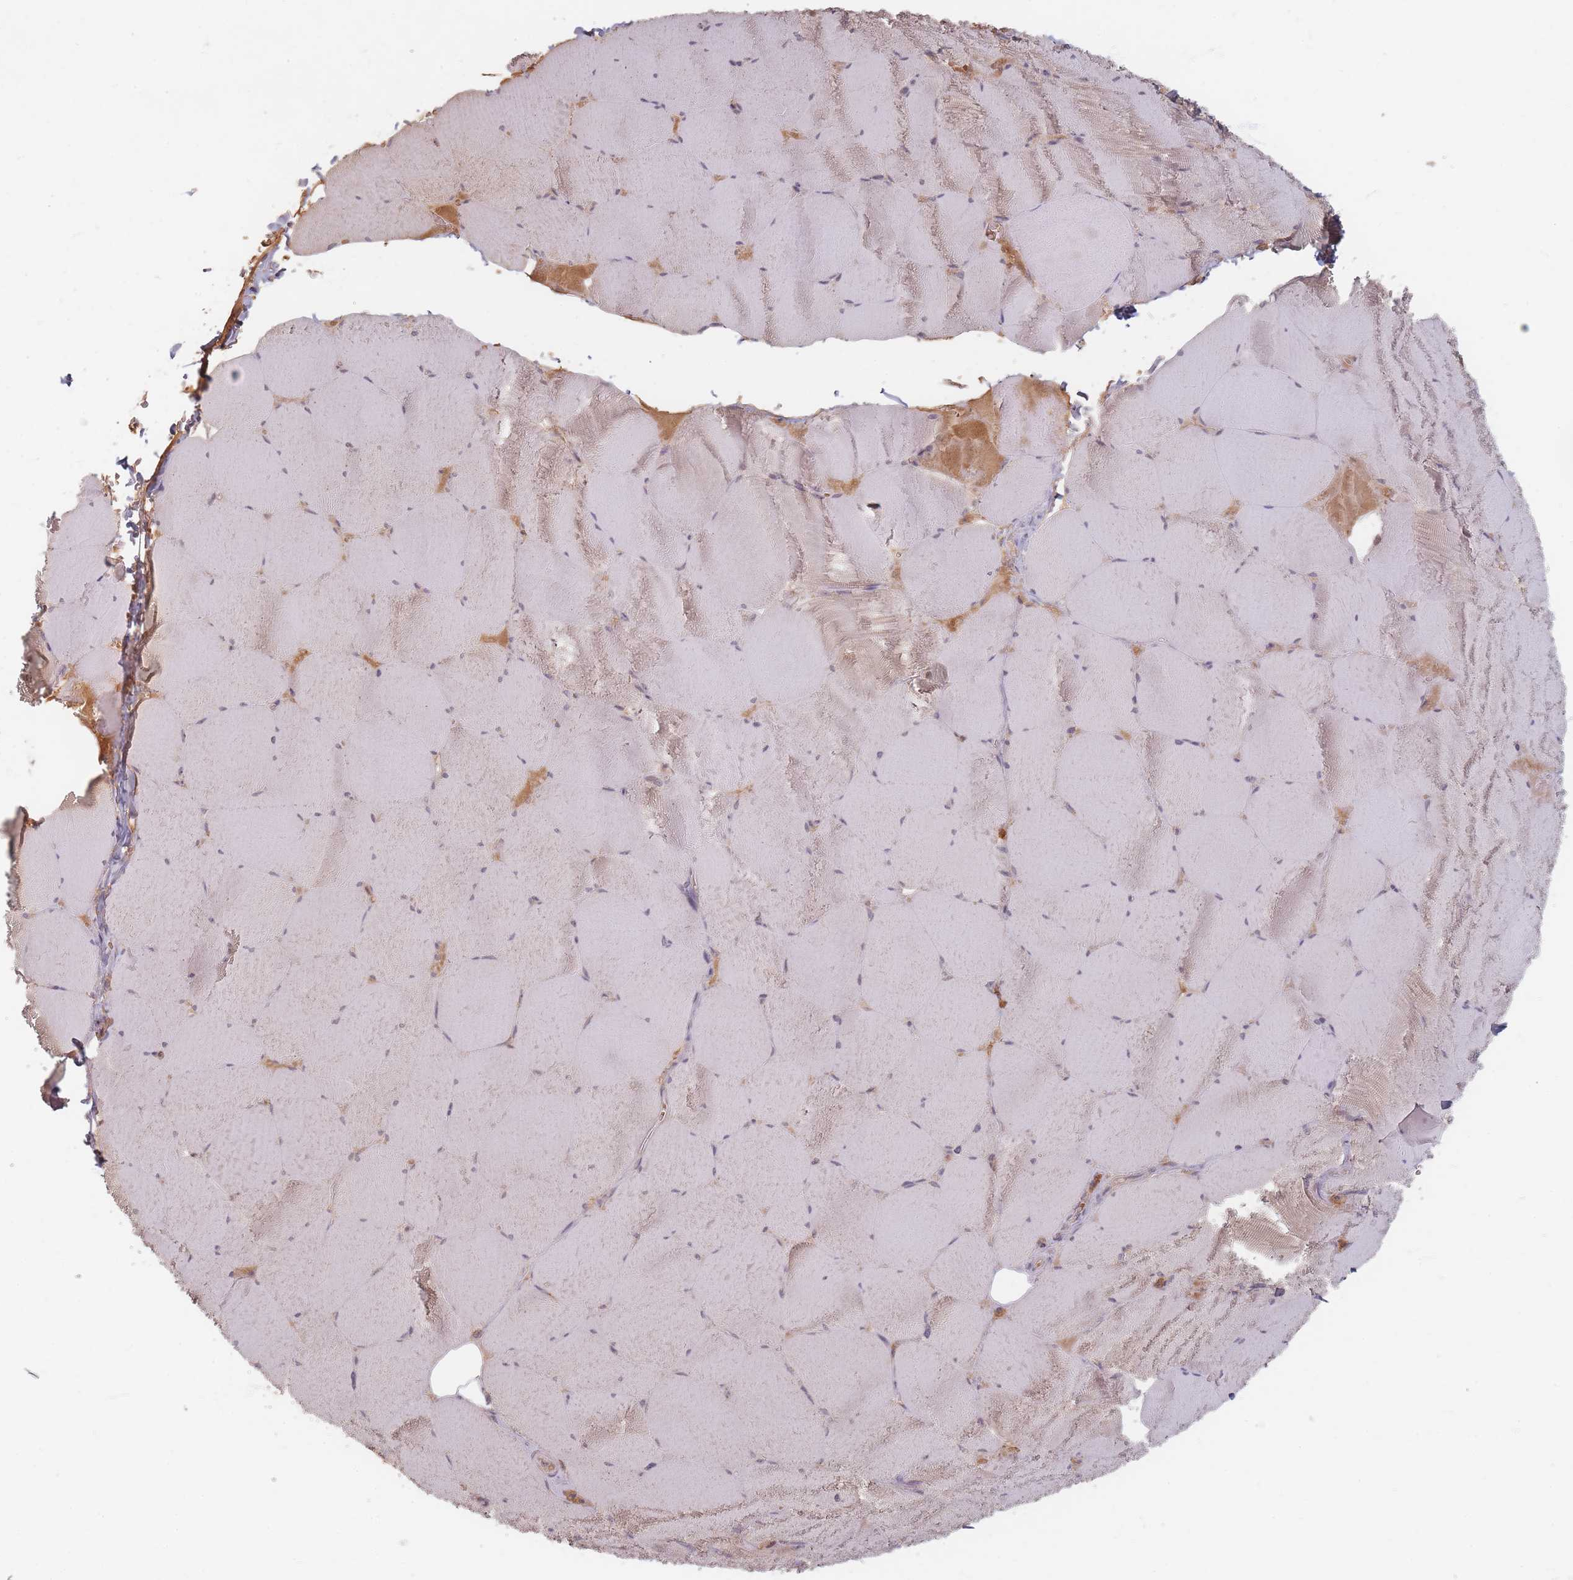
{"staining": {"intensity": "moderate", "quantity": "<25%", "location": "cytoplasmic/membranous"}, "tissue": "skeletal muscle", "cell_type": "Myocytes", "image_type": "normal", "snomed": [{"axis": "morphology", "description": "Normal tissue, NOS"}, {"axis": "topography", "description": "Skeletal muscle"}, {"axis": "topography", "description": "Head-Neck"}], "caption": "Immunohistochemistry (IHC) staining of normal skeletal muscle, which reveals low levels of moderate cytoplasmic/membranous positivity in about <25% of myocytes indicating moderate cytoplasmic/membranous protein staining. The staining was performed using DAB (brown) for protein detection and nuclei were counterstained in hematoxylin (blue).", "gene": "OR2M4", "patient": {"sex": "male", "age": 66}}